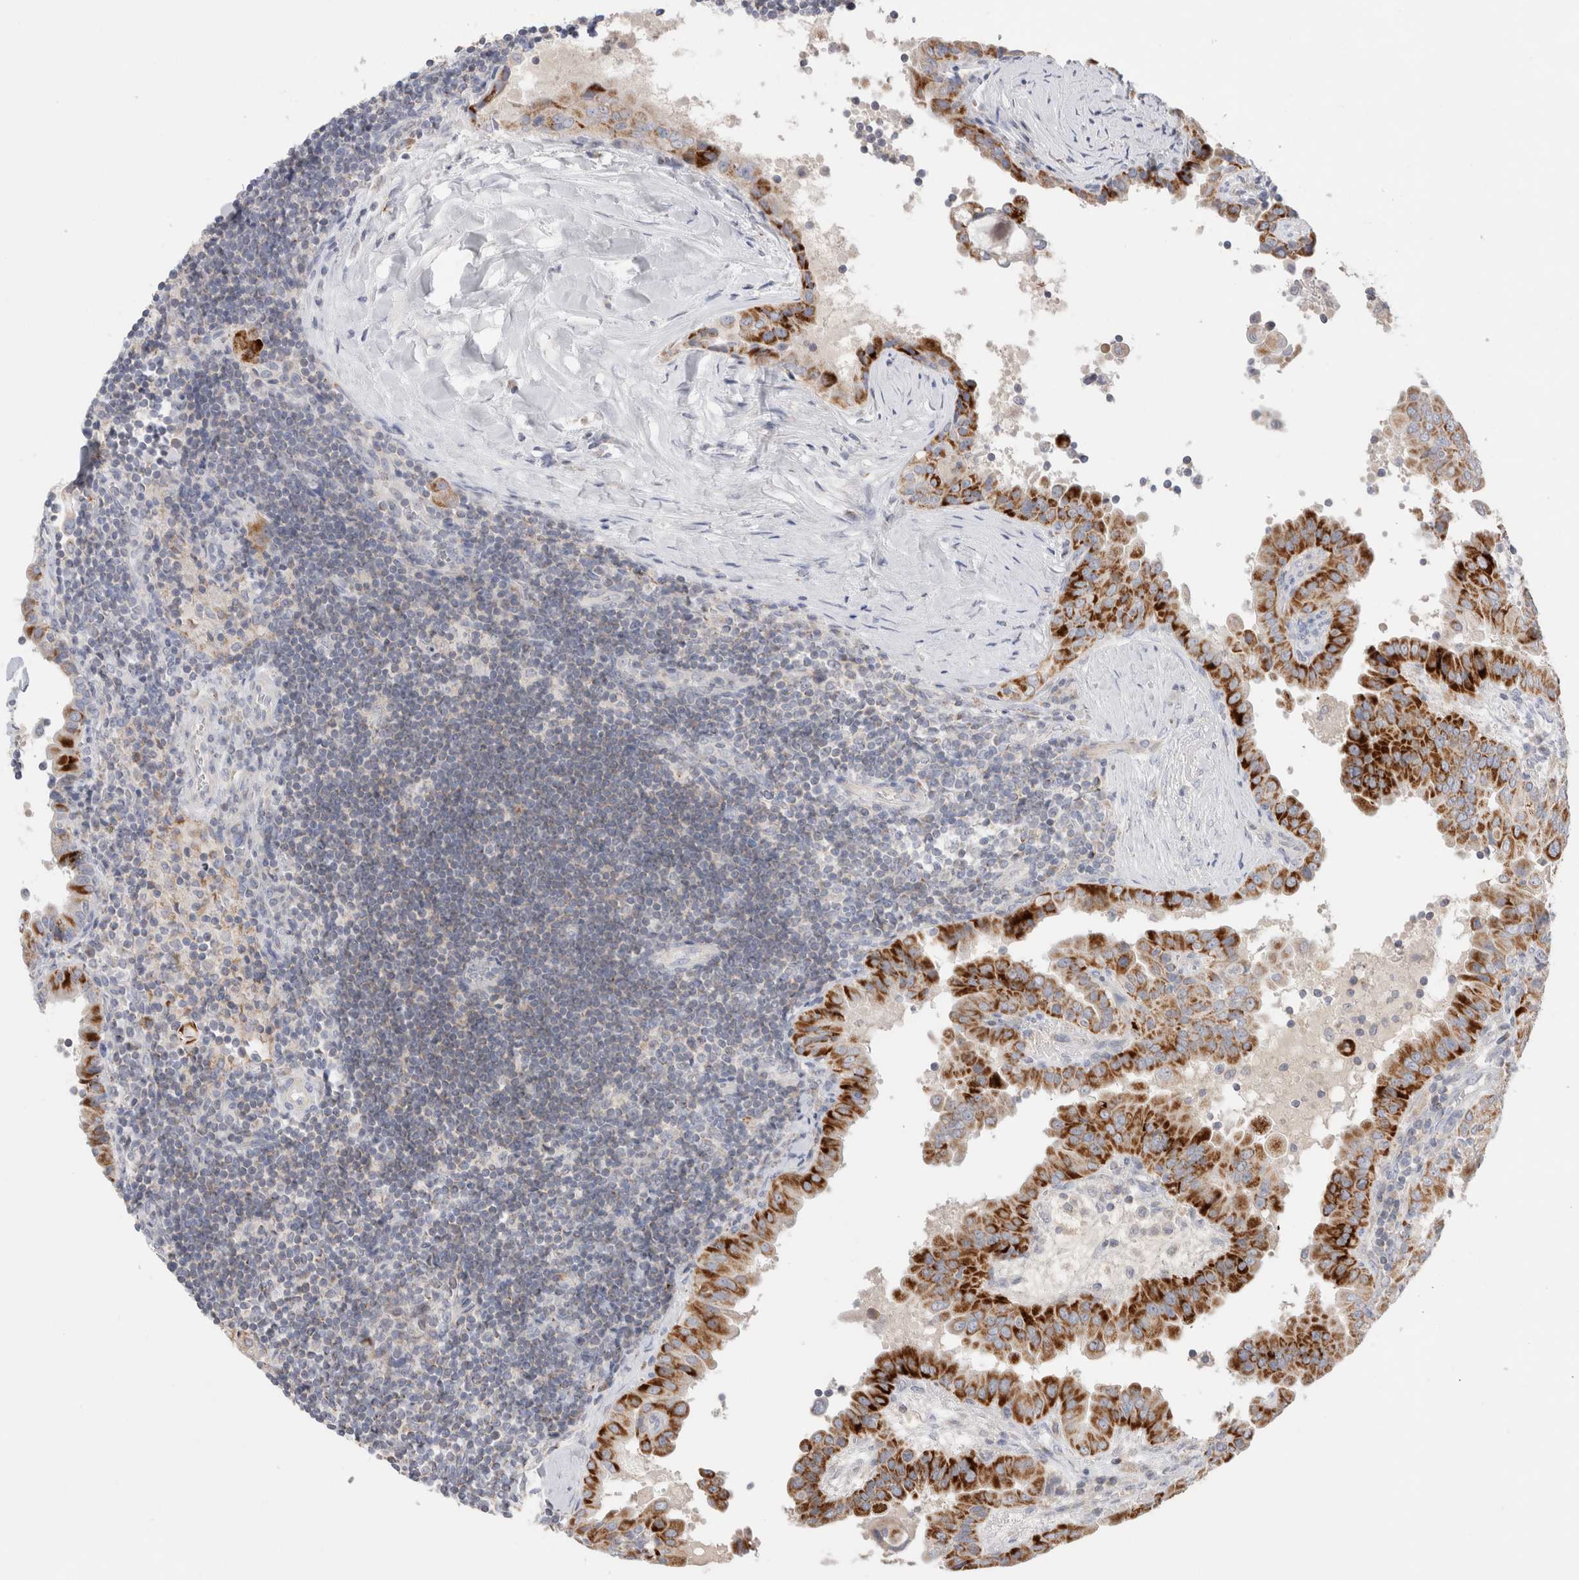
{"staining": {"intensity": "strong", "quantity": ">75%", "location": "cytoplasmic/membranous"}, "tissue": "thyroid cancer", "cell_type": "Tumor cells", "image_type": "cancer", "snomed": [{"axis": "morphology", "description": "Papillary adenocarcinoma, NOS"}, {"axis": "topography", "description": "Thyroid gland"}], "caption": "Immunohistochemistry micrograph of neoplastic tissue: thyroid papillary adenocarcinoma stained using immunohistochemistry reveals high levels of strong protein expression localized specifically in the cytoplasmic/membranous of tumor cells, appearing as a cytoplasmic/membranous brown color.", "gene": "CHADL", "patient": {"sex": "male", "age": 33}}